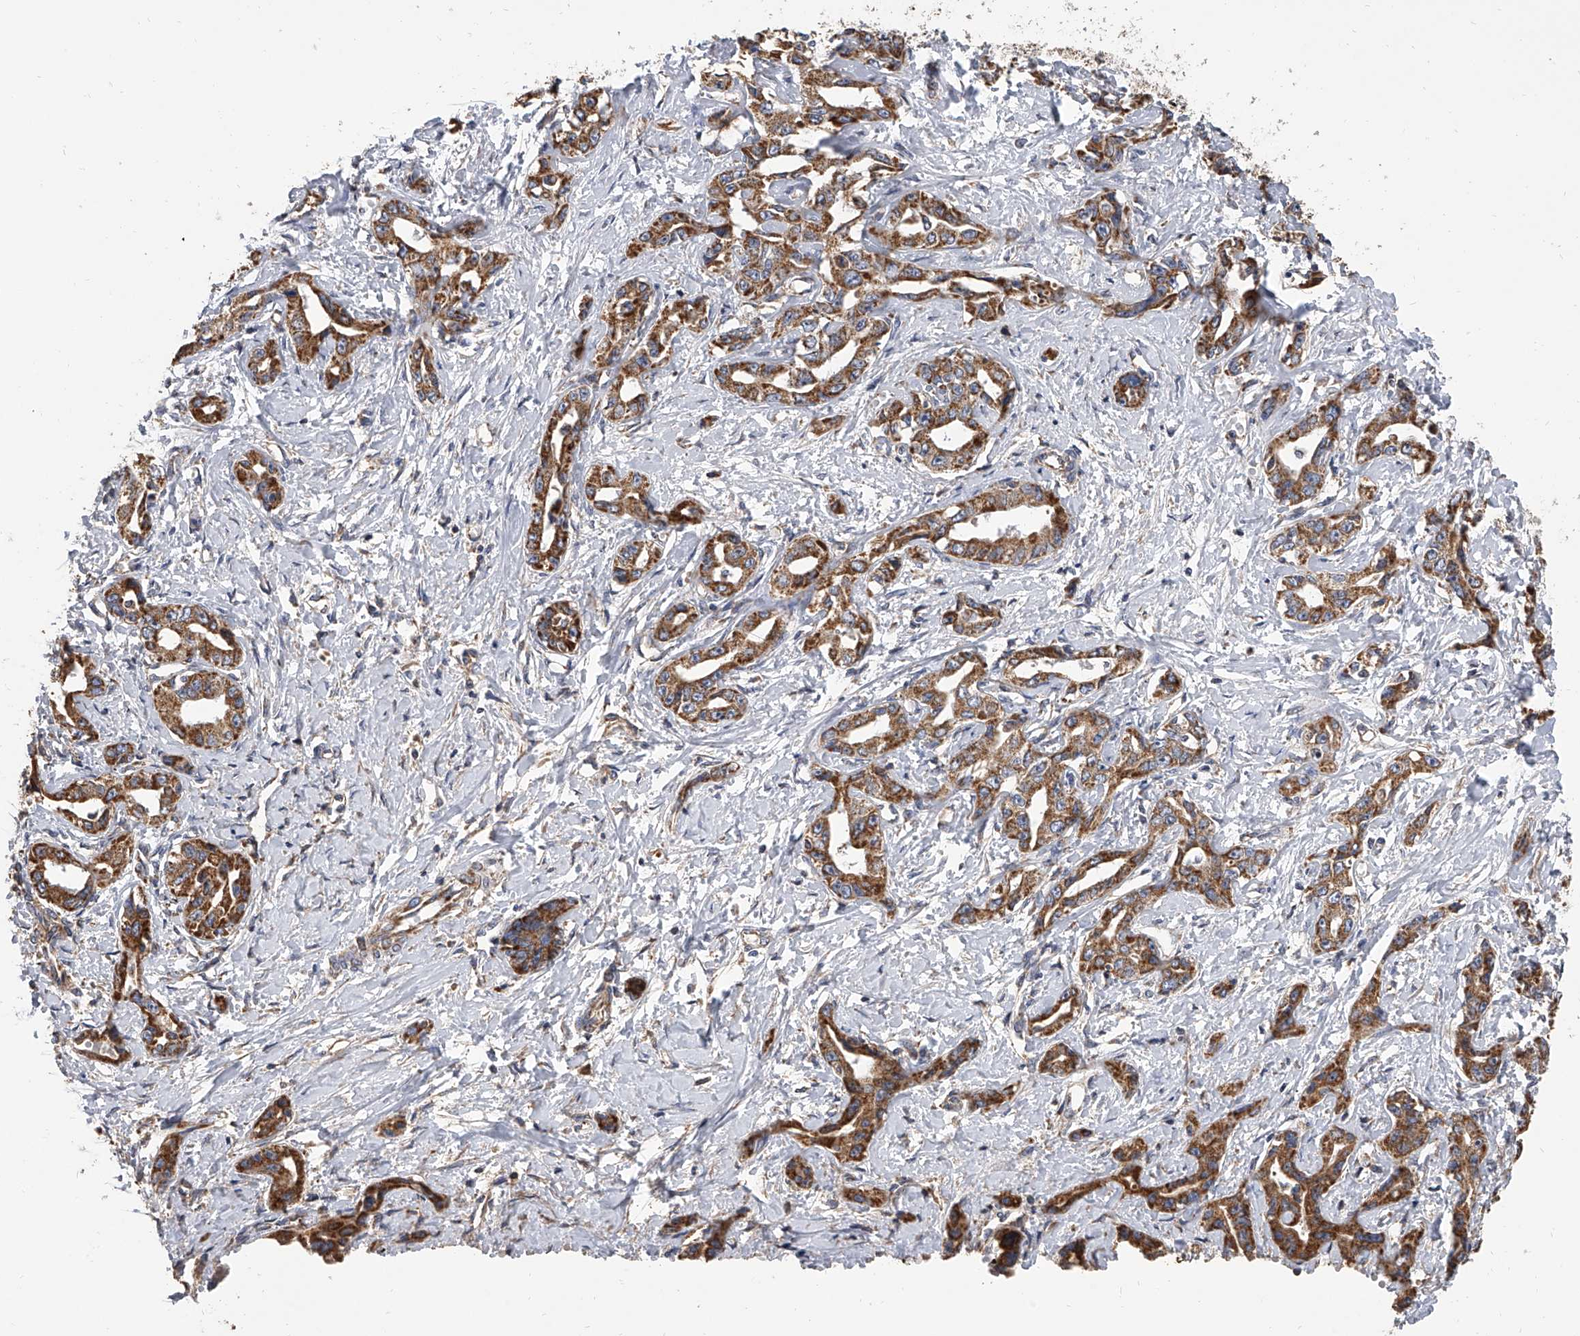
{"staining": {"intensity": "strong", "quantity": ">75%", "location": "cytoplasmic/membranous"}, "tissue": "liver cancer", "cell_type": "Tumor cells", "image_type": "cancer", "snomed": [{"axis": "morphology", "description": "Cholangiocarcinoma"}, {"axis": "topography", "description": "Liver"}], "caption": "Tumor cells show high levels of strong cytoplasmic/membranous positivity in approximately >75% of cells in human liver cancer (cholangiocarcinoma). (DAB (3,3'-diaminobenzidine) = brown stain, brightfield microscopy at high magnification).", "gene": "MRPL28", "patient": {"sex": "male", "age": 59}}